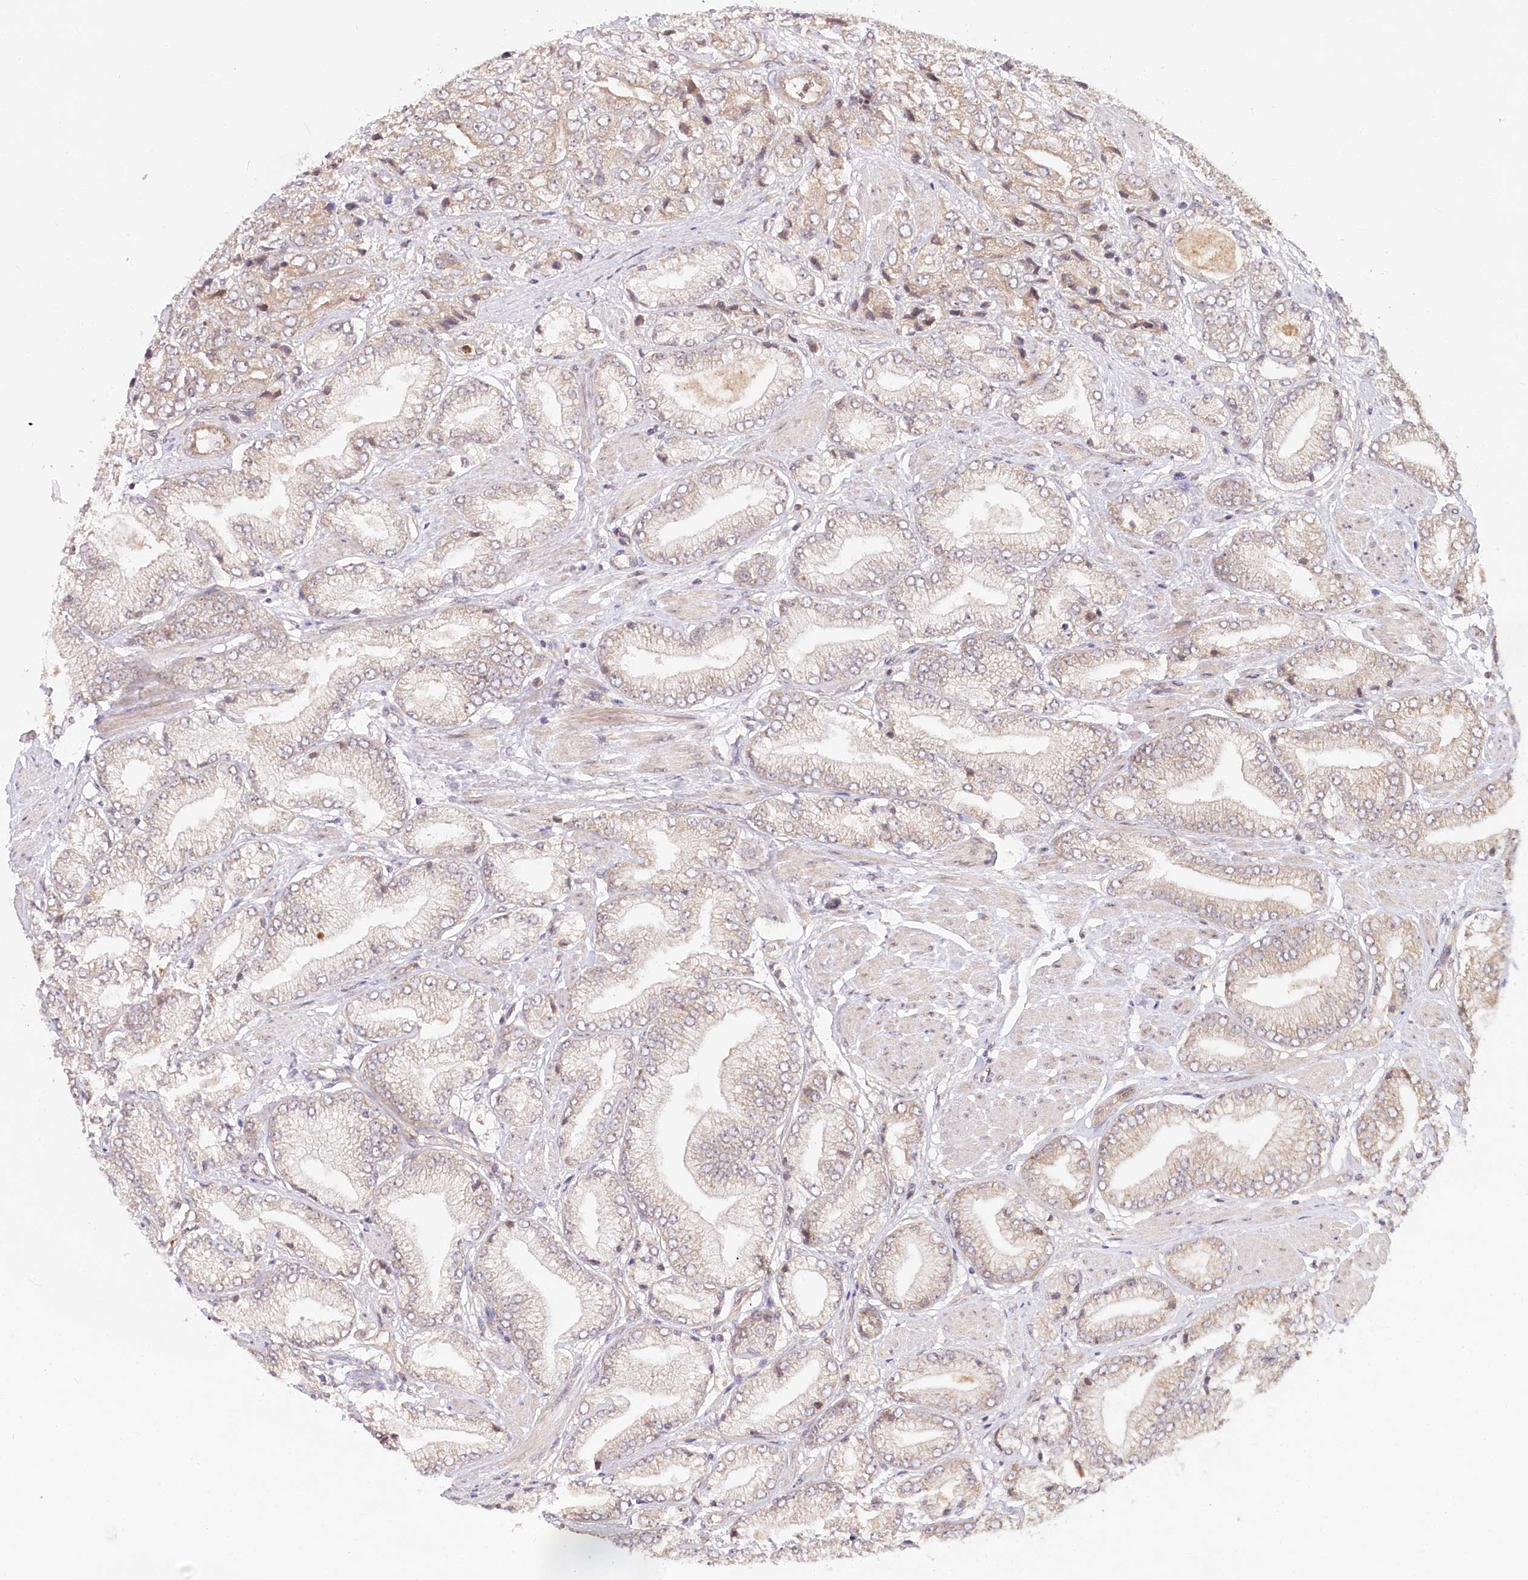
{"staining": {"intensity": "weak", "quantity": "<25%", "location": "cytoplasmic/membranous"}, "tissue": "prostate cancer", "cell_type": "Tumor cells", "image_type": "cancer", "snomed": [{"axis": "morphology", "description": "Adenocarcinoma, High grade"}, {"axis": "topography", "description": "Prostate"}], "caption": "DAB immunohistochemical staining of prostate cancer demonstrates no significant staining in tumor cells.", "gene": "CEP70", "patient": {"sex": "male", "age": 50}}